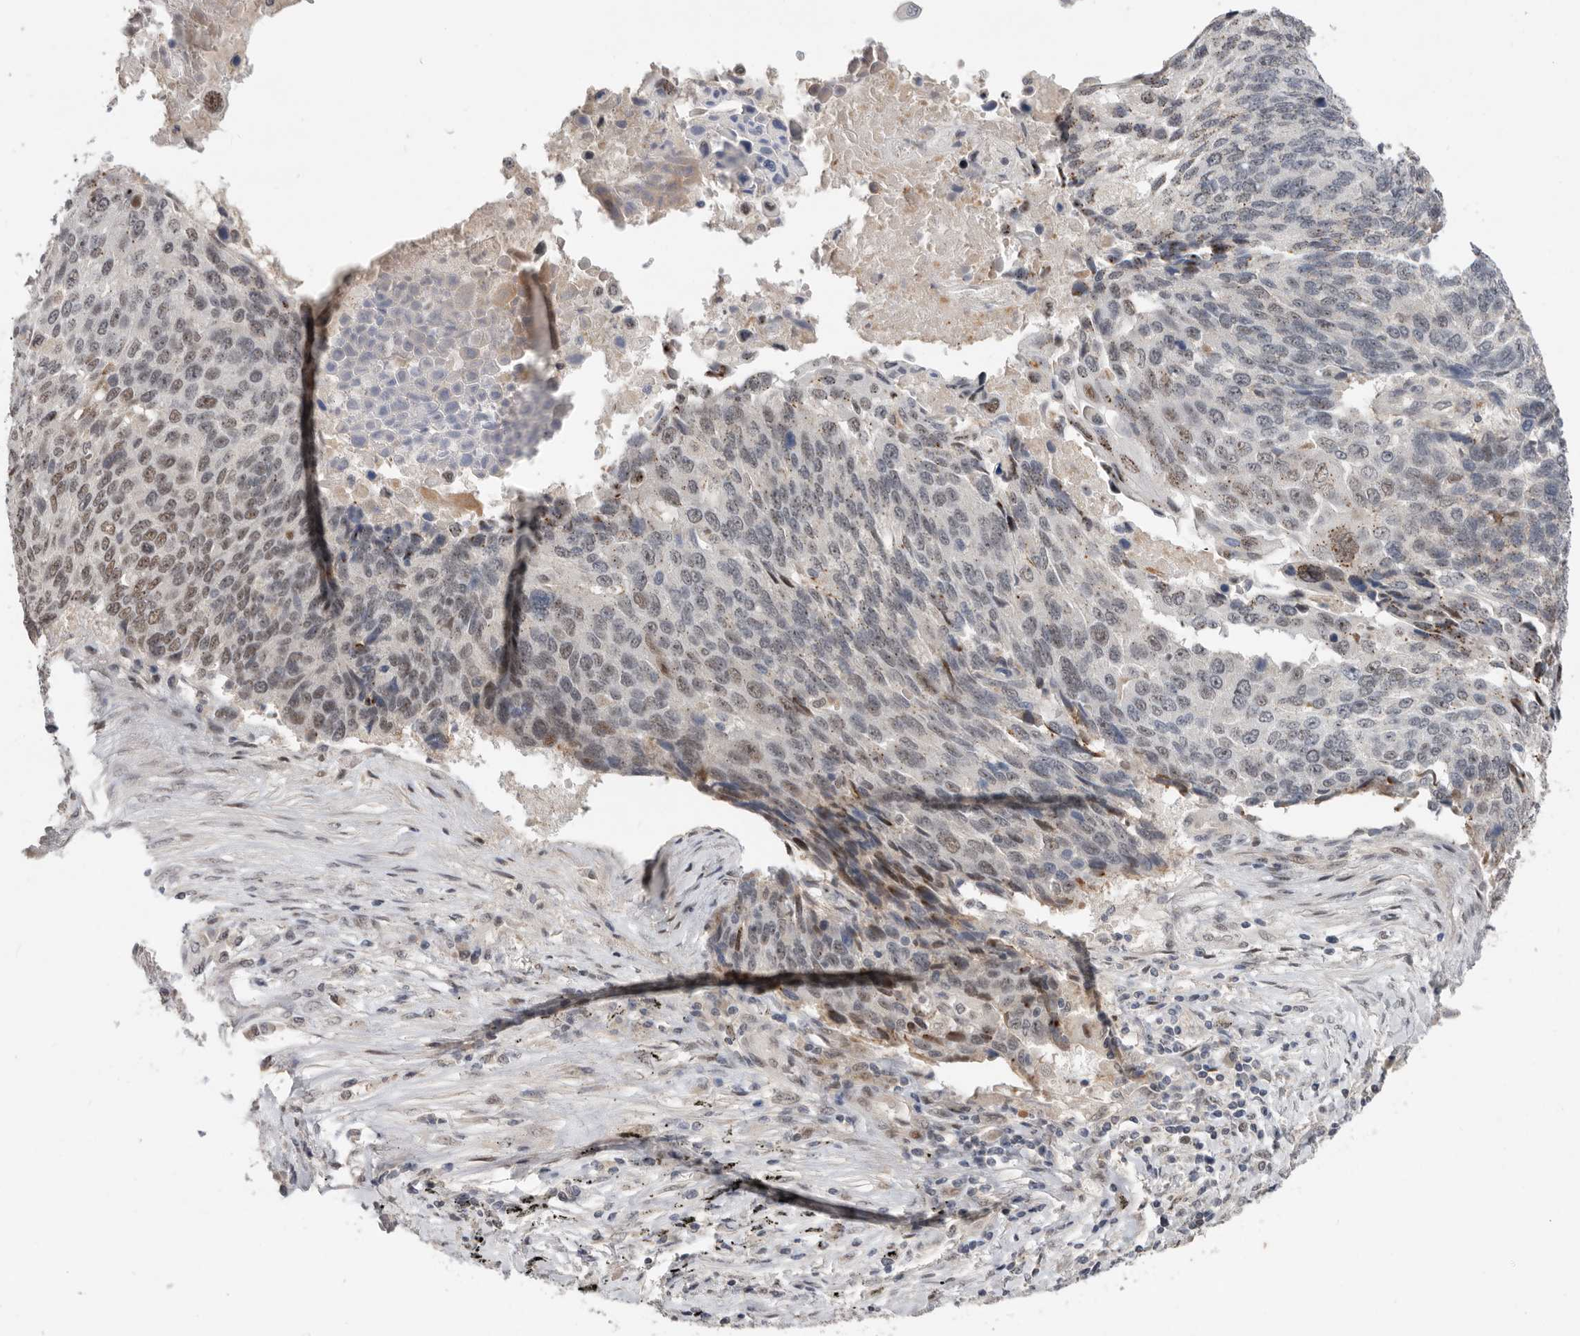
{"staining": {"intensity": "weak", "quantity": "<25%", "location": "nuclear"}, "tissue": "lung cancer", "cell_type": "Tumor cells", "image_type": "cancer", "snomed": [{"axis": "morphology", "description": "Squamous cell carcinoma, NOS"}, {"axis": "topography", "description": "Lung"}], "caption": "A photomicrograph of lung squamous cell carcinoma stained for a protein displays no brown staining in tumor cells.", "gene": "BRCA2", "patient": {"sex": "male", "age": 66}}